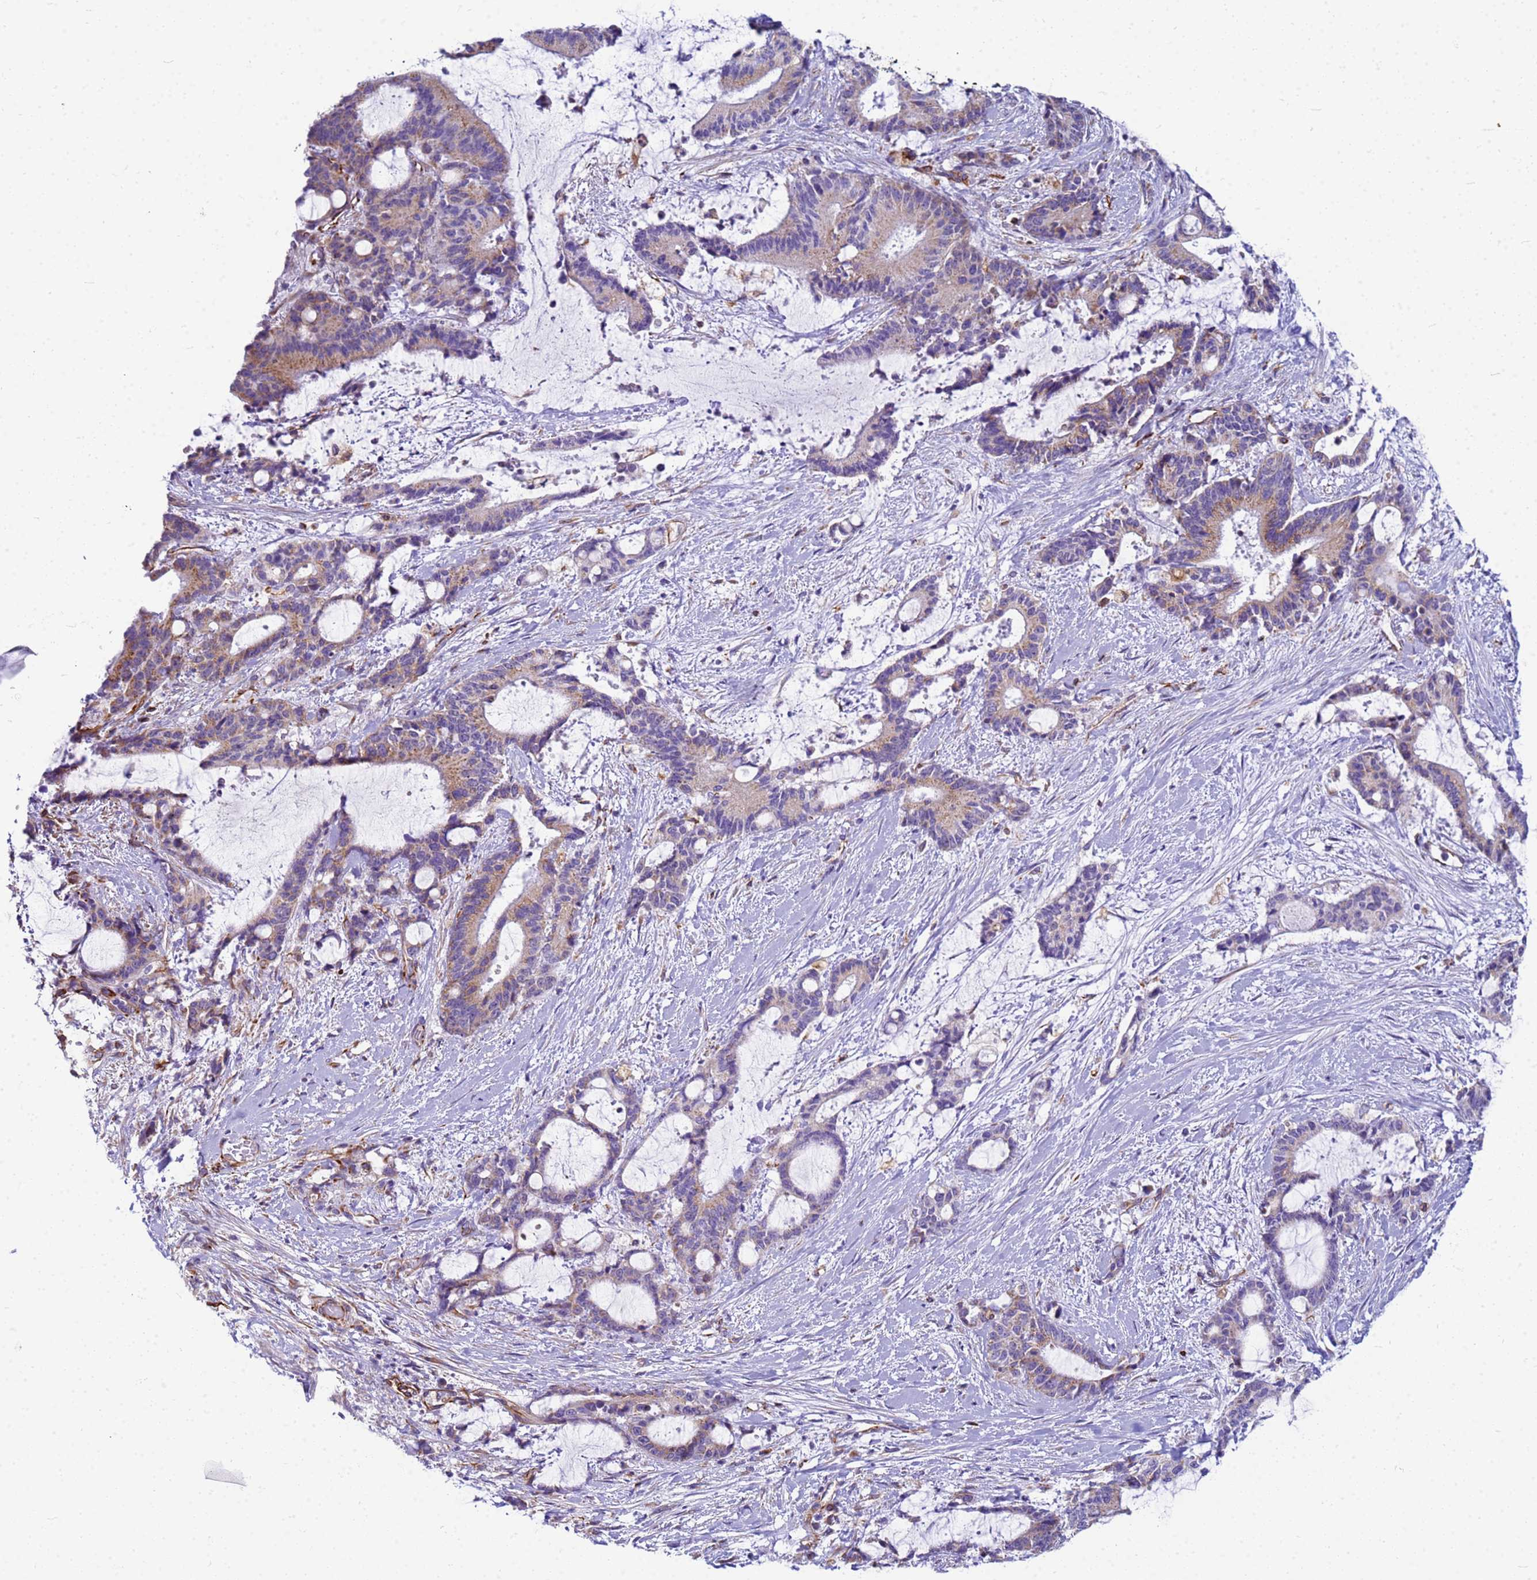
{"staining": {"intensity": "weak", "quantity": "25%-75%", "location": "cytoplasmic/membranous"}, "tissue": "liver cancer", "cell_type": "Tumor cells", "image_type": "cancer", "snomed": [{"axis": "morphology", "description": "Normal tissue, NOS"}, {"axis": "morphology", "description": "Cholangiocarcinoma"}, {"axis": "topography", "description": "Liver"}, {"axis": "topography", "description": "Peripheral nerve tissue"}], "caption": "Immunohistochemistry (IHC) histopathology image of neoplastic tissue: human liver cancer stained using IHC demonstrates low levels of weak protein expression localized specifically in the cytoplasmic/membranous of tumor cells, appearing as a cytoplasmic/membranous brown color.", "gene": "UBXN2B", "patient": {"sex": "female", "age": 73}}